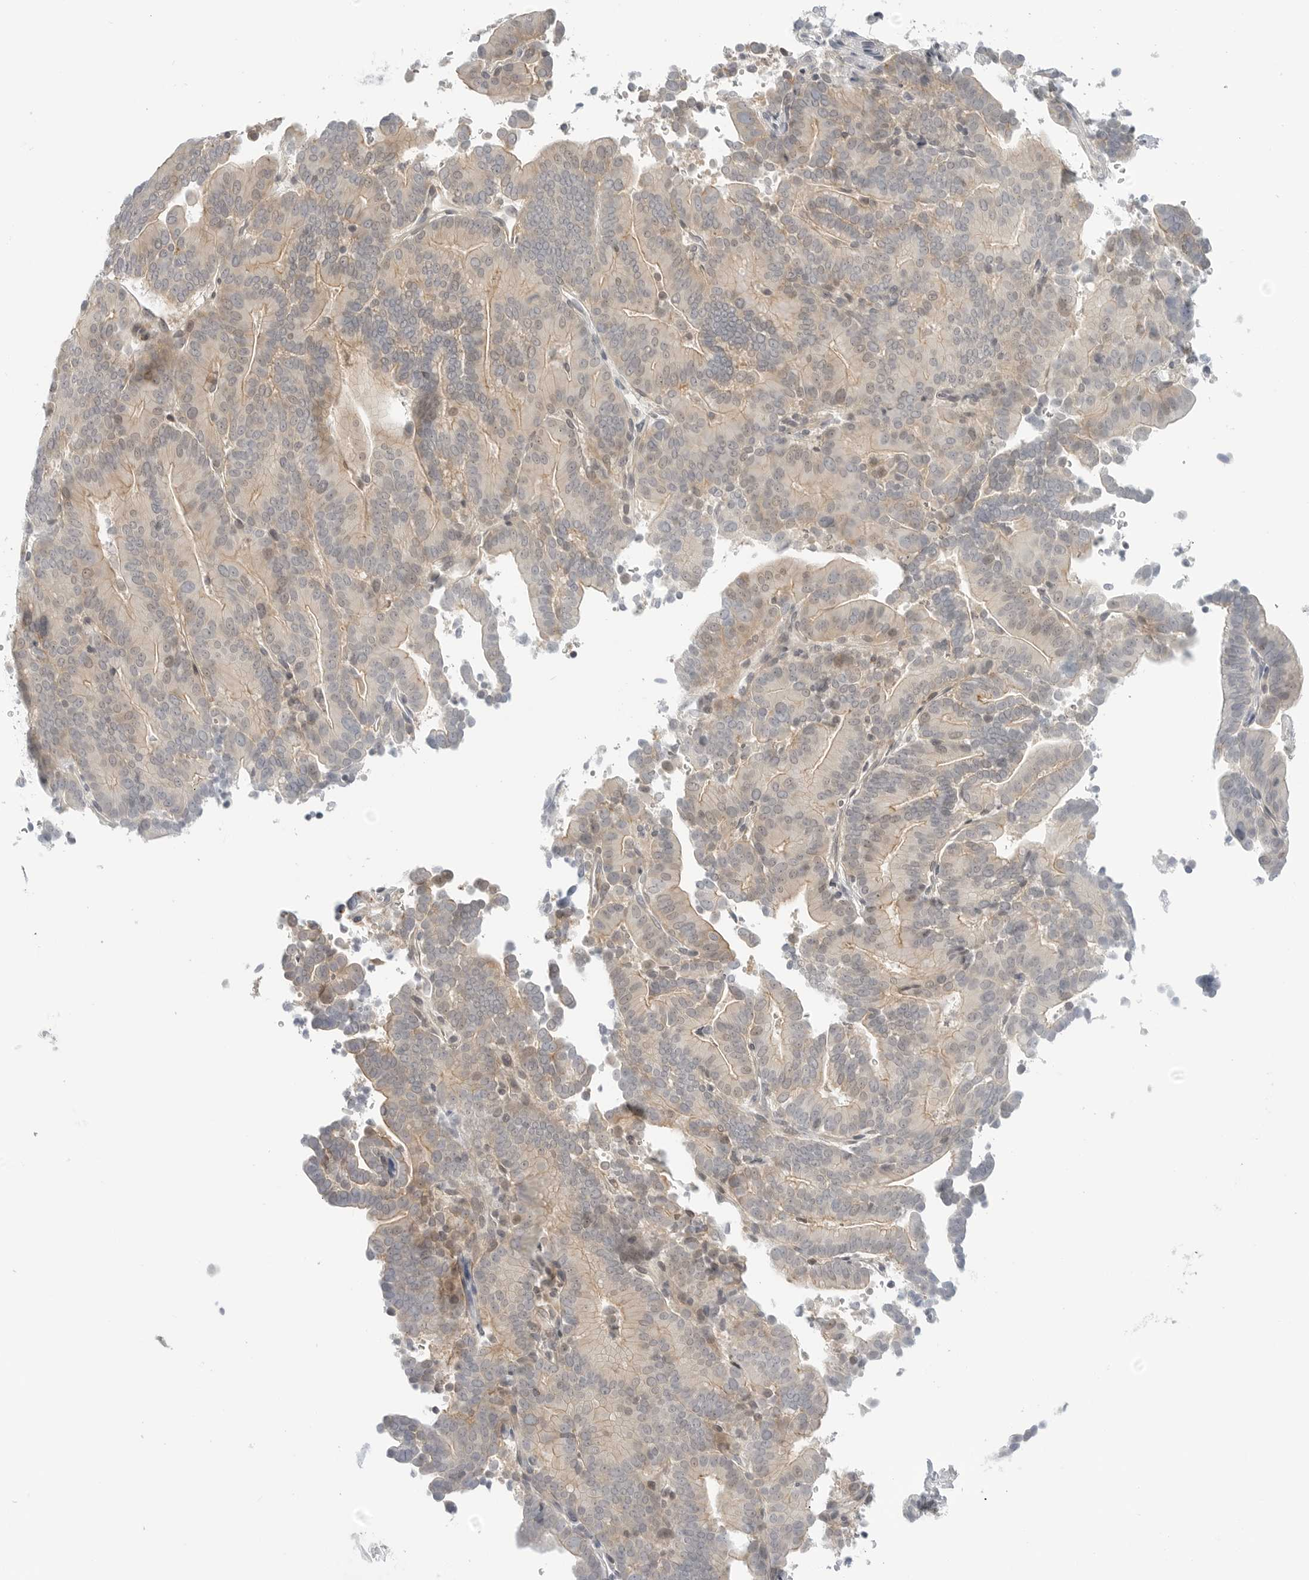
{"staining": {"intensity": "weak", "quantity": ">75%", "location": "cytoplasmic/membranous"}, "tissue": "liver cancer", "cell_type": "Tumor cells", "image_type": "cancer", "snomed": [{"axis": "morphology", "description": "Cholangiocarcinoma"}, {"axis": "topography", "description": "Liver"}], "caption": "Weak cytoplasmic/membranous protein expression is identified in approximately >75% of tumor cells in liver cancer.", "gene": "STXBP3", "patient": {"sex": "female", "age": 75}}